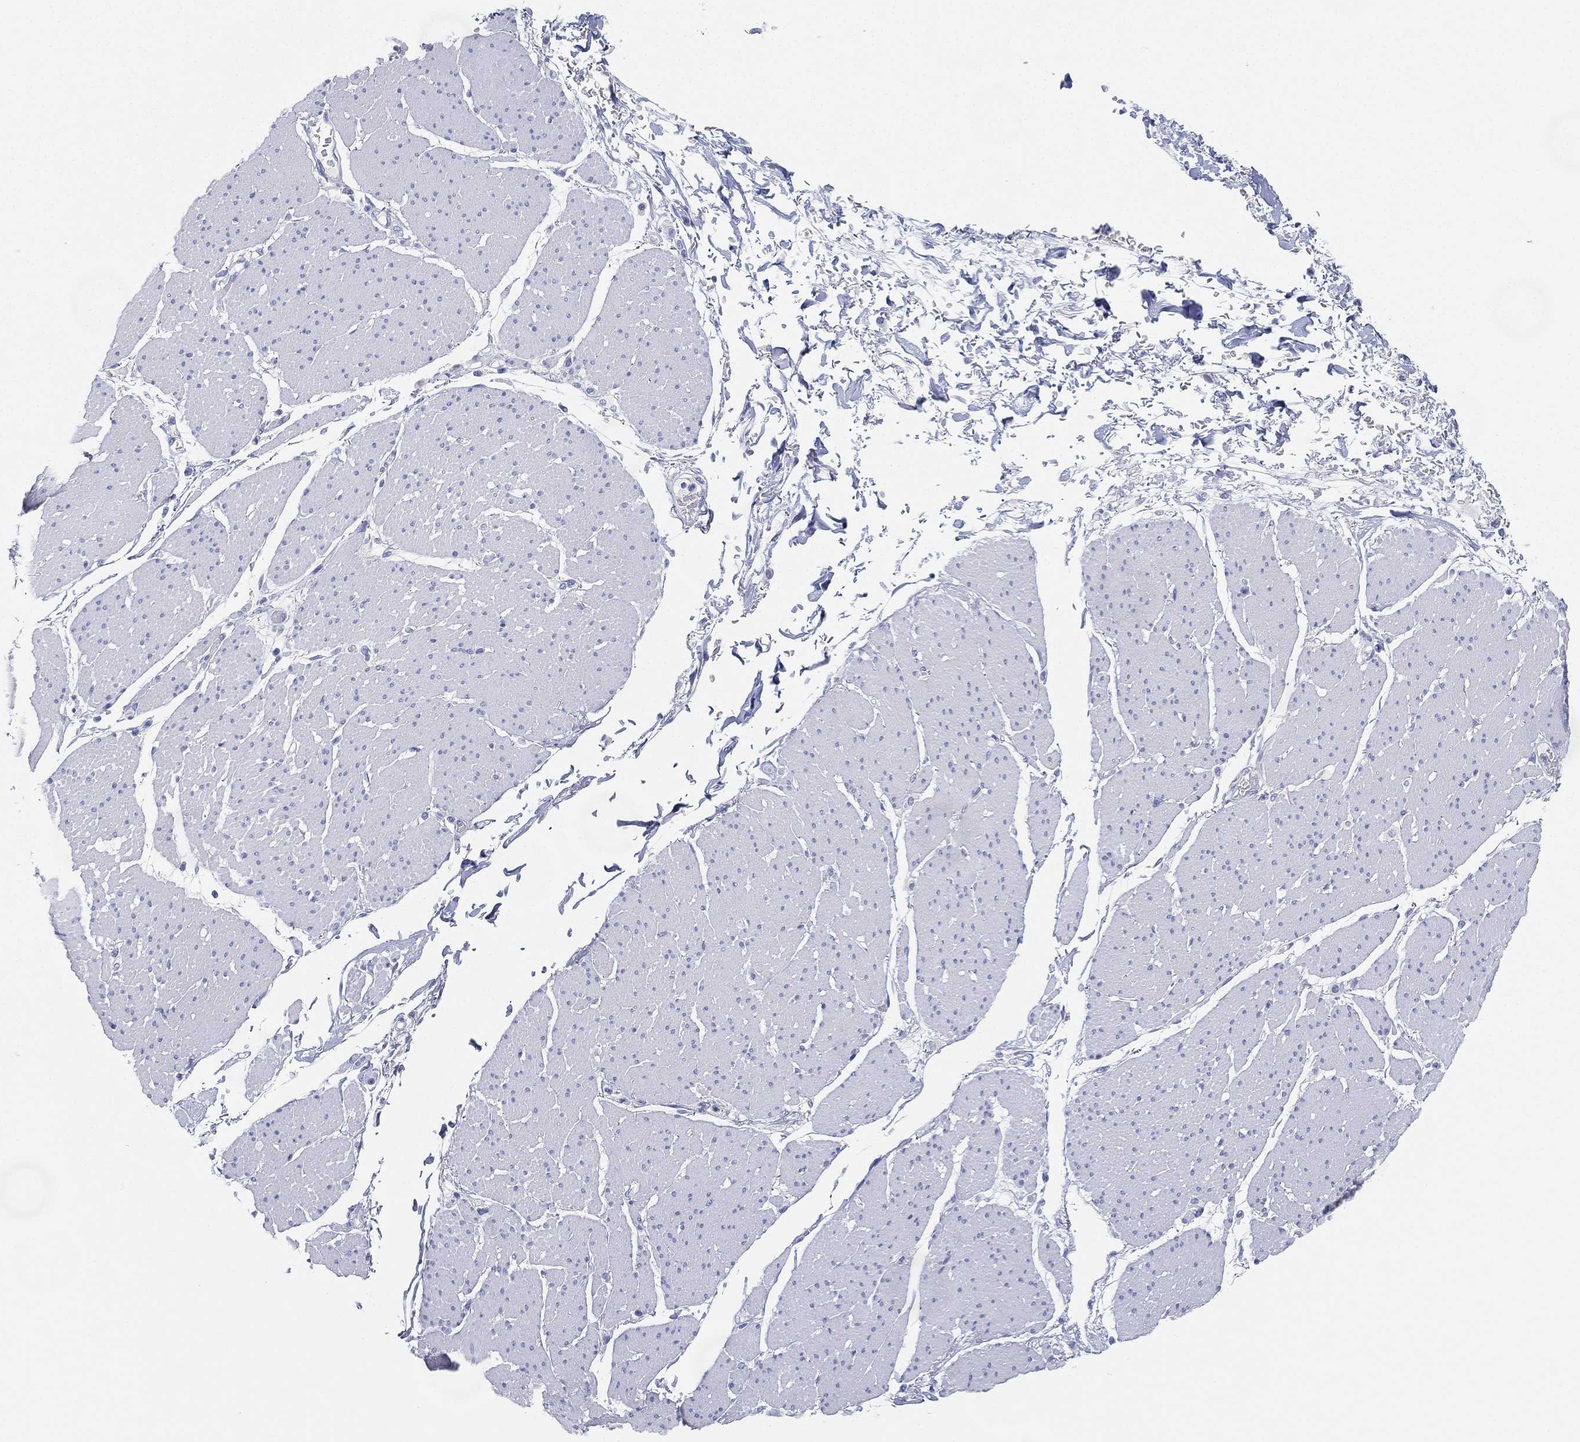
{"staining": {"intensity": "negative", "quantity": "none", "location": "none"}, "tissue": "smooth muscle", "cell_type": "Smooth muscle cells", "image_type": "normal", "snomed": [{"axis": "morphology", "description": "Normal tissue, NOS"}, {"axis": "topography", "description": "Smooth muscle"}, {"axis": "topography", "description": "Anal"}], "caption": "Smooth muscle stained for a protein using immunohistochemistry (IHC) demonstrates no staining smooth muscle cells.", "gene": "GPR61", "patient": {"sex": "male", "age": 83}}